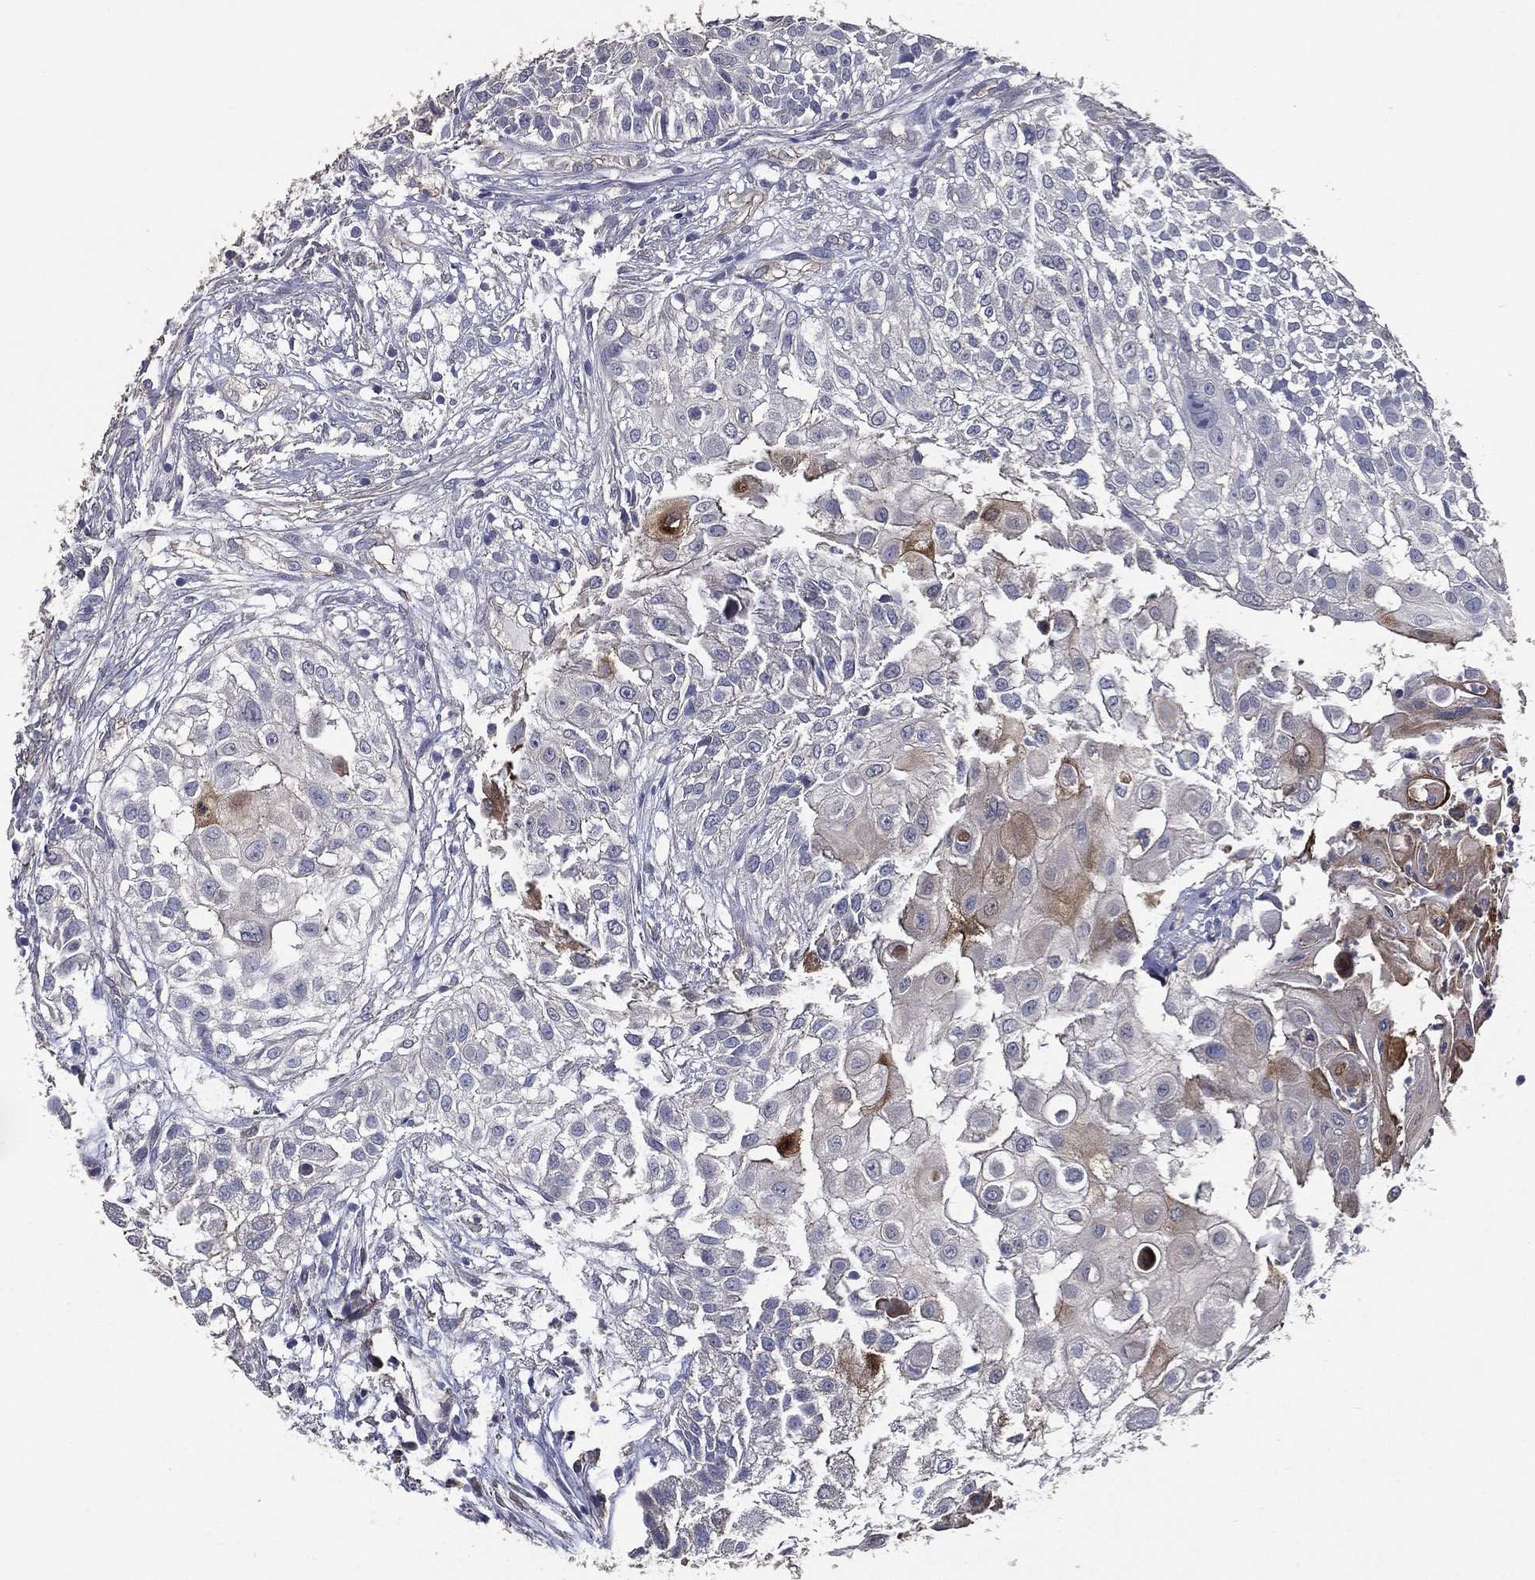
{"staining": {"intensity": "moderate", "quantity": "<25%", "location": "cytoplasmic/membranous"}, "tissue": "urothelial cancer", "cell_type": "Tumor cells", "image_type": "cancer", "snomed": [{"axis": "morphology", "description": "Urothelial carcinoma, High grade"}, {"axis": "topography", "description": "Urinary bladder"}], "caption": "Protein staining of urothelial cancer tissue displays moderate cytoplasmic/membranous positivity in approximately <25% of tumor cells.", "gene": "SERPINB2", "patient": {"sex": "female", "age": 79}}